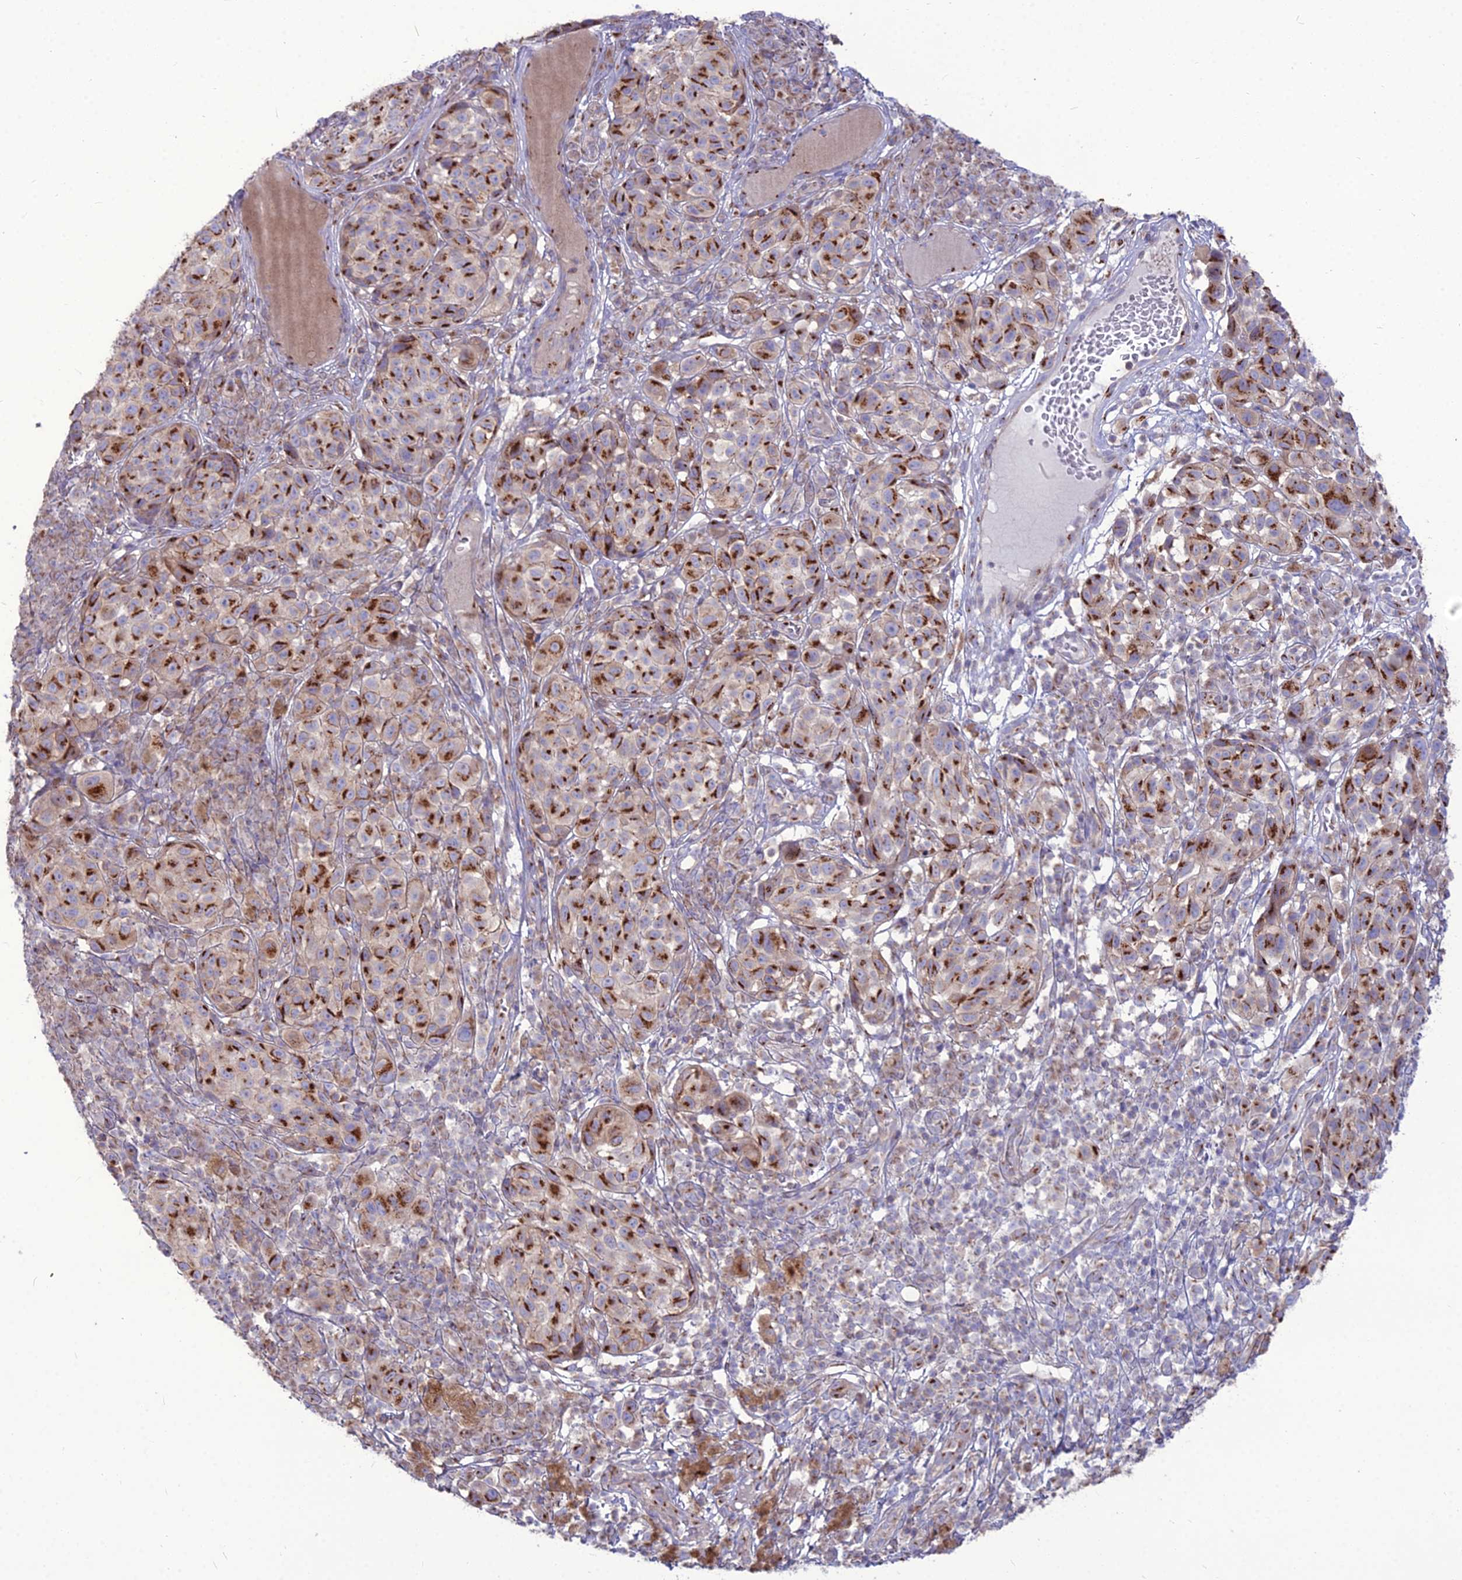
{"staining": {"intensity": "strong", "quantity": "25%-75%", "location": "cytoplasmic/membranous"}, "tissue": "melanoma", "cell_type": "Tumor cells", "image_type": "cancer", "snomed": [{"axis": "morphology", "description": "Malignant melanoma, NOS"}, {"axis": "topography", "description": "Skin"}], "caption": "This micrograph exhibits immunohistochemistry staining of melanoma, with high strong cytoplasmic/membranous staining in about 25%-75% of tumor cells.", "gene": "SPRYD7", "patient": {"sex": "male", "age": 38}}